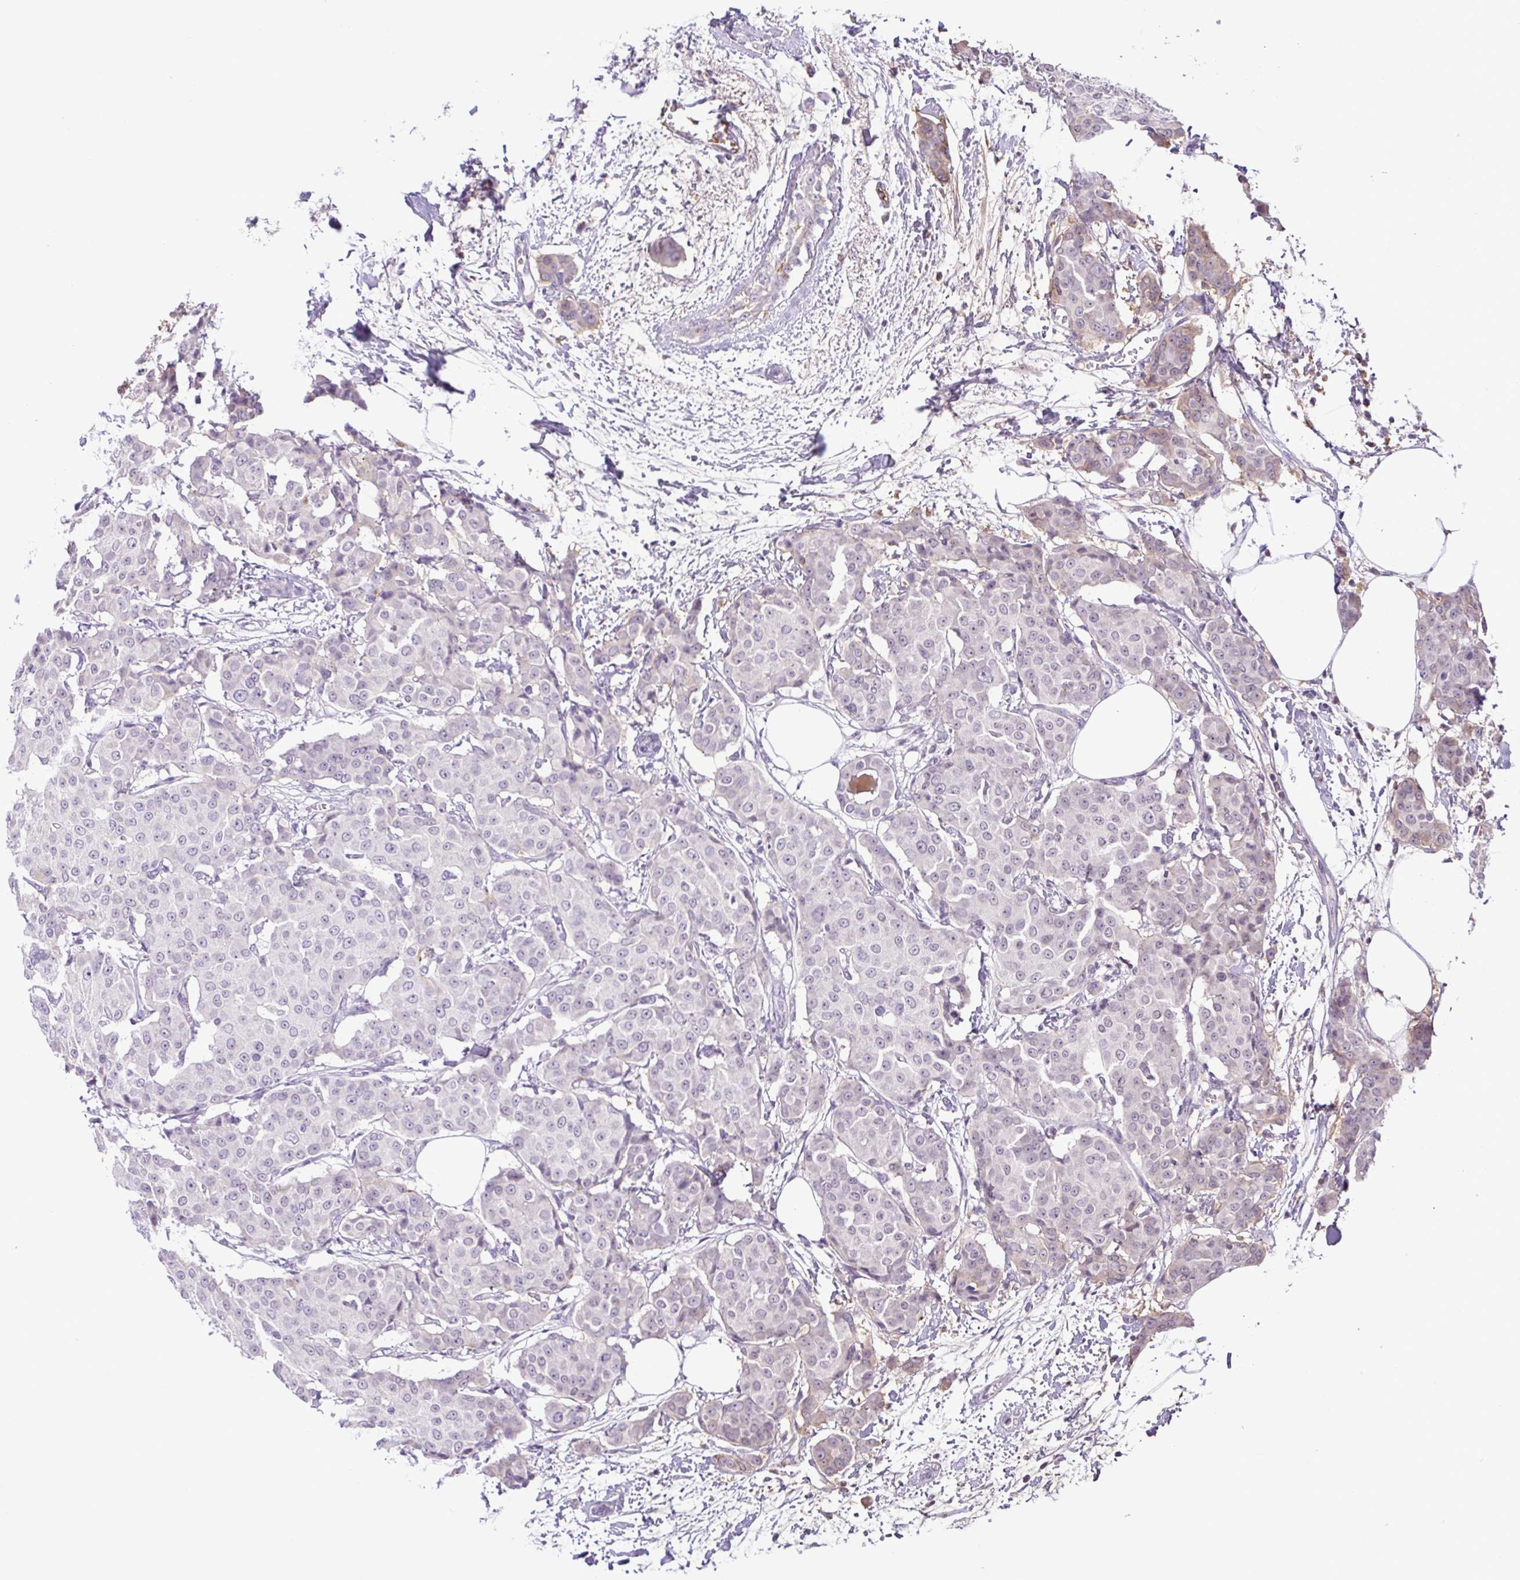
{"staining": {"intensity": "negative", "quantity": "none", "location": "none"}, "tissue": "breast cancer", "cell_type": "Tumor cells", "image_type": "cancer", "snomed": [{"axis": "morphology", "description": "Duct carcinoma"}, {"axis": "topography", "description": "Breast"}], "caption": "An immunohistochemistry (IHC) image of breast cancer is shown. There is no staining in tumor cells of breast cancer. (DAB IHC, high magnification).", "gene": "IGFL1", "patient": {"sex": "female", "age": 91}}